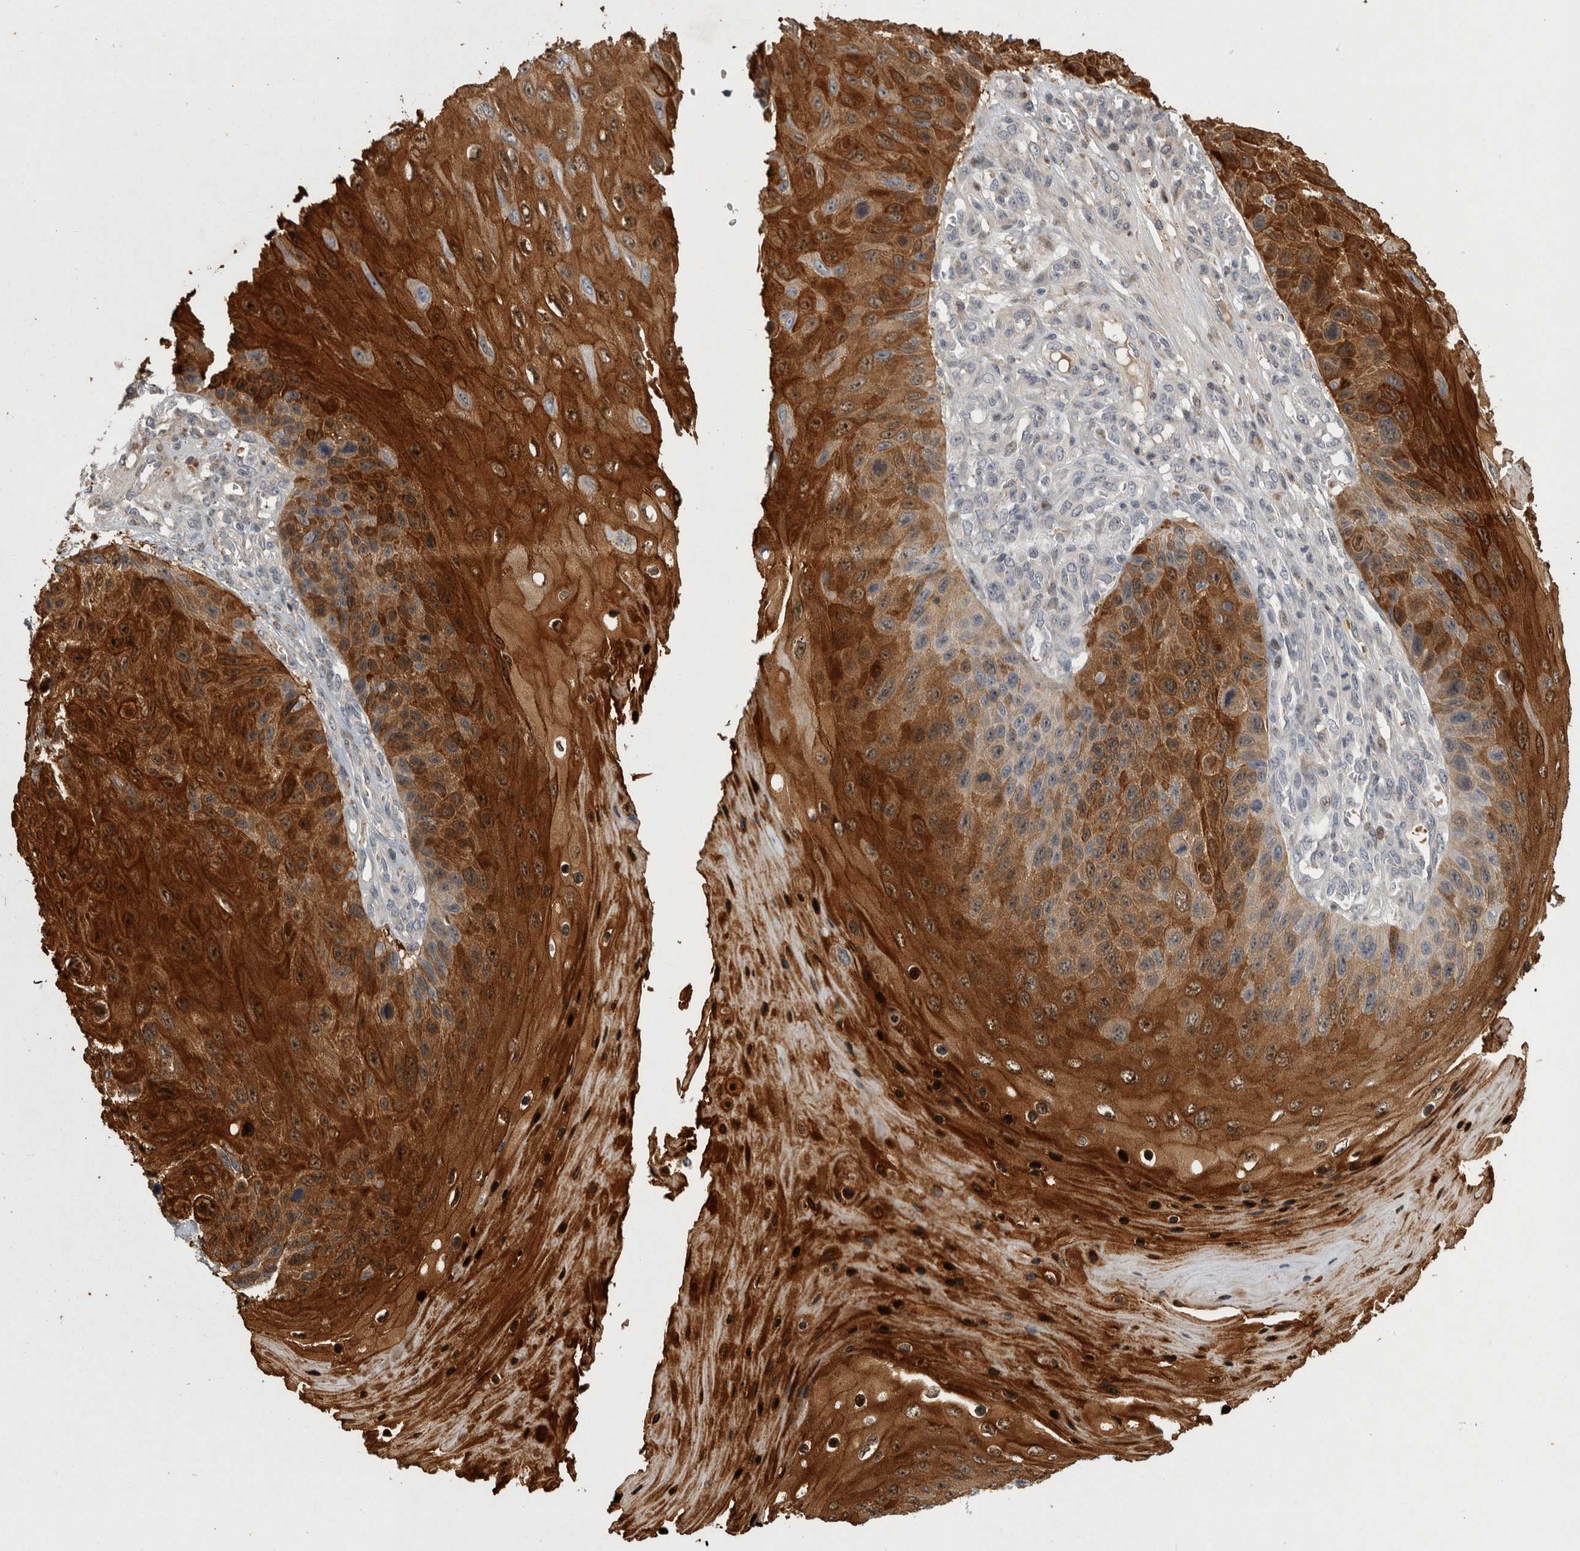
{"staining": {"intensity": "strong", "quantity": ">75%", "location": "cytoplasmic/membranous"}, "tissue": "skin cancer", "cell_type": "Tumor cells", "image_type": "cancer", "snomed": [{"axis": "morphology", "description": "Squamous cell carcinoma, NOS"}, {"axis": "topography", "description": "Skin"}], "caption": "A brown stain highlights strong cytoplasmic/membranous expression of a protein in skin cancer tumor cells.", "gene": "MPDZ", "patient": {"sex": "female", "age": 88}}